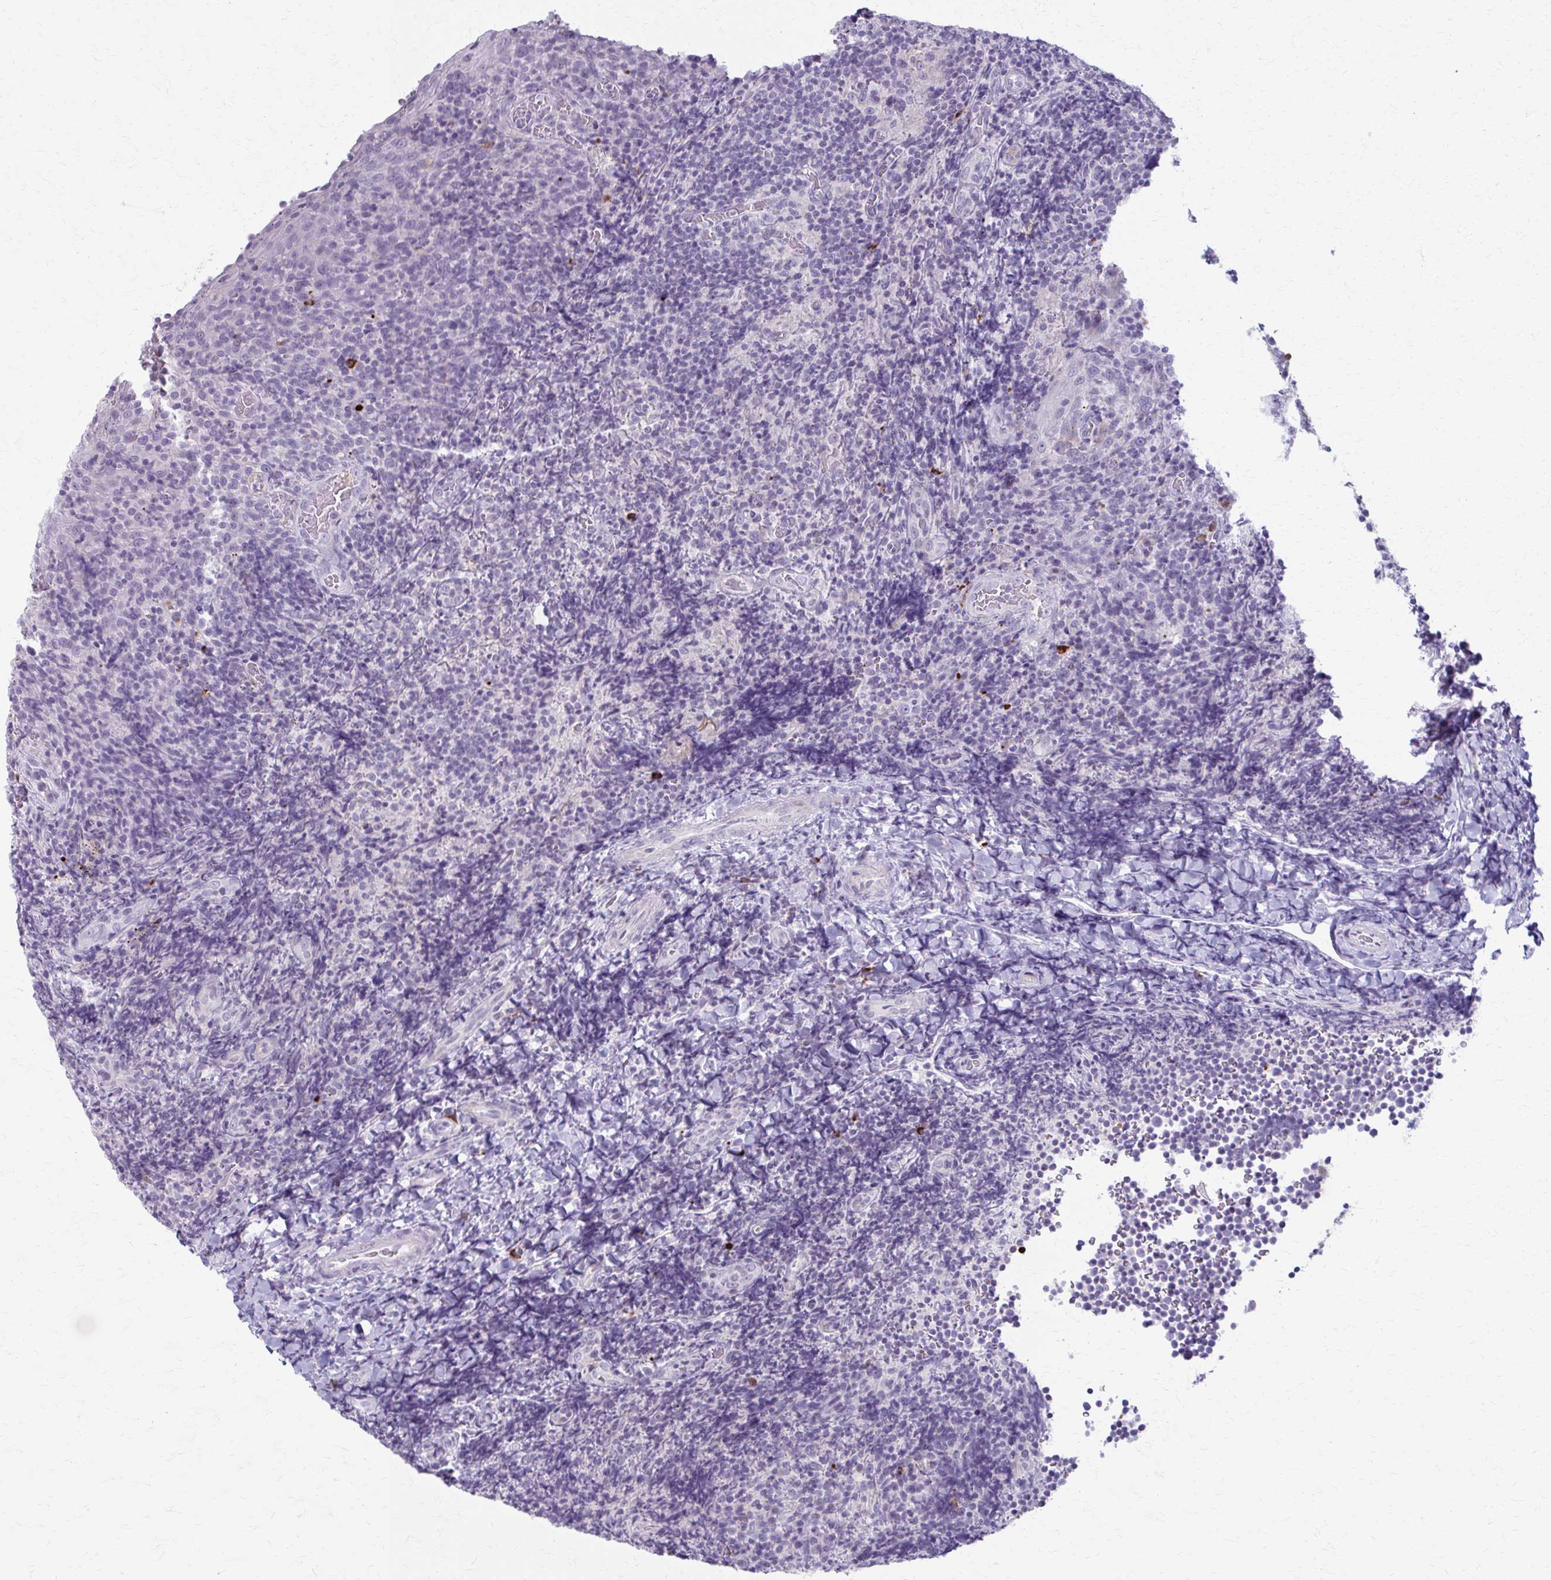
{"staining": {"intensity": "negative", "quantity": "none", "location": "none"}, "tissue": "tonsil", "cell_type": "Germinal center cells", "image_type": "normal", "snomed": [{"axis": "morphology", "description": "Normal tissue, NOS"}, {"axis": "topography", "description": "Tonsil"}], "caption": "IHC photomicrograph of benign tonsil stained for a protein (brown), which exhibits no positivity in germinal center cells. The staining is performed using DAB (3,3'-diaminobenzidine) brown chromogen with nuclei counter-stained in using hematoxylin.", "gene": "LDLRAP1", "patient": {"sex": "male", "age": 17}}